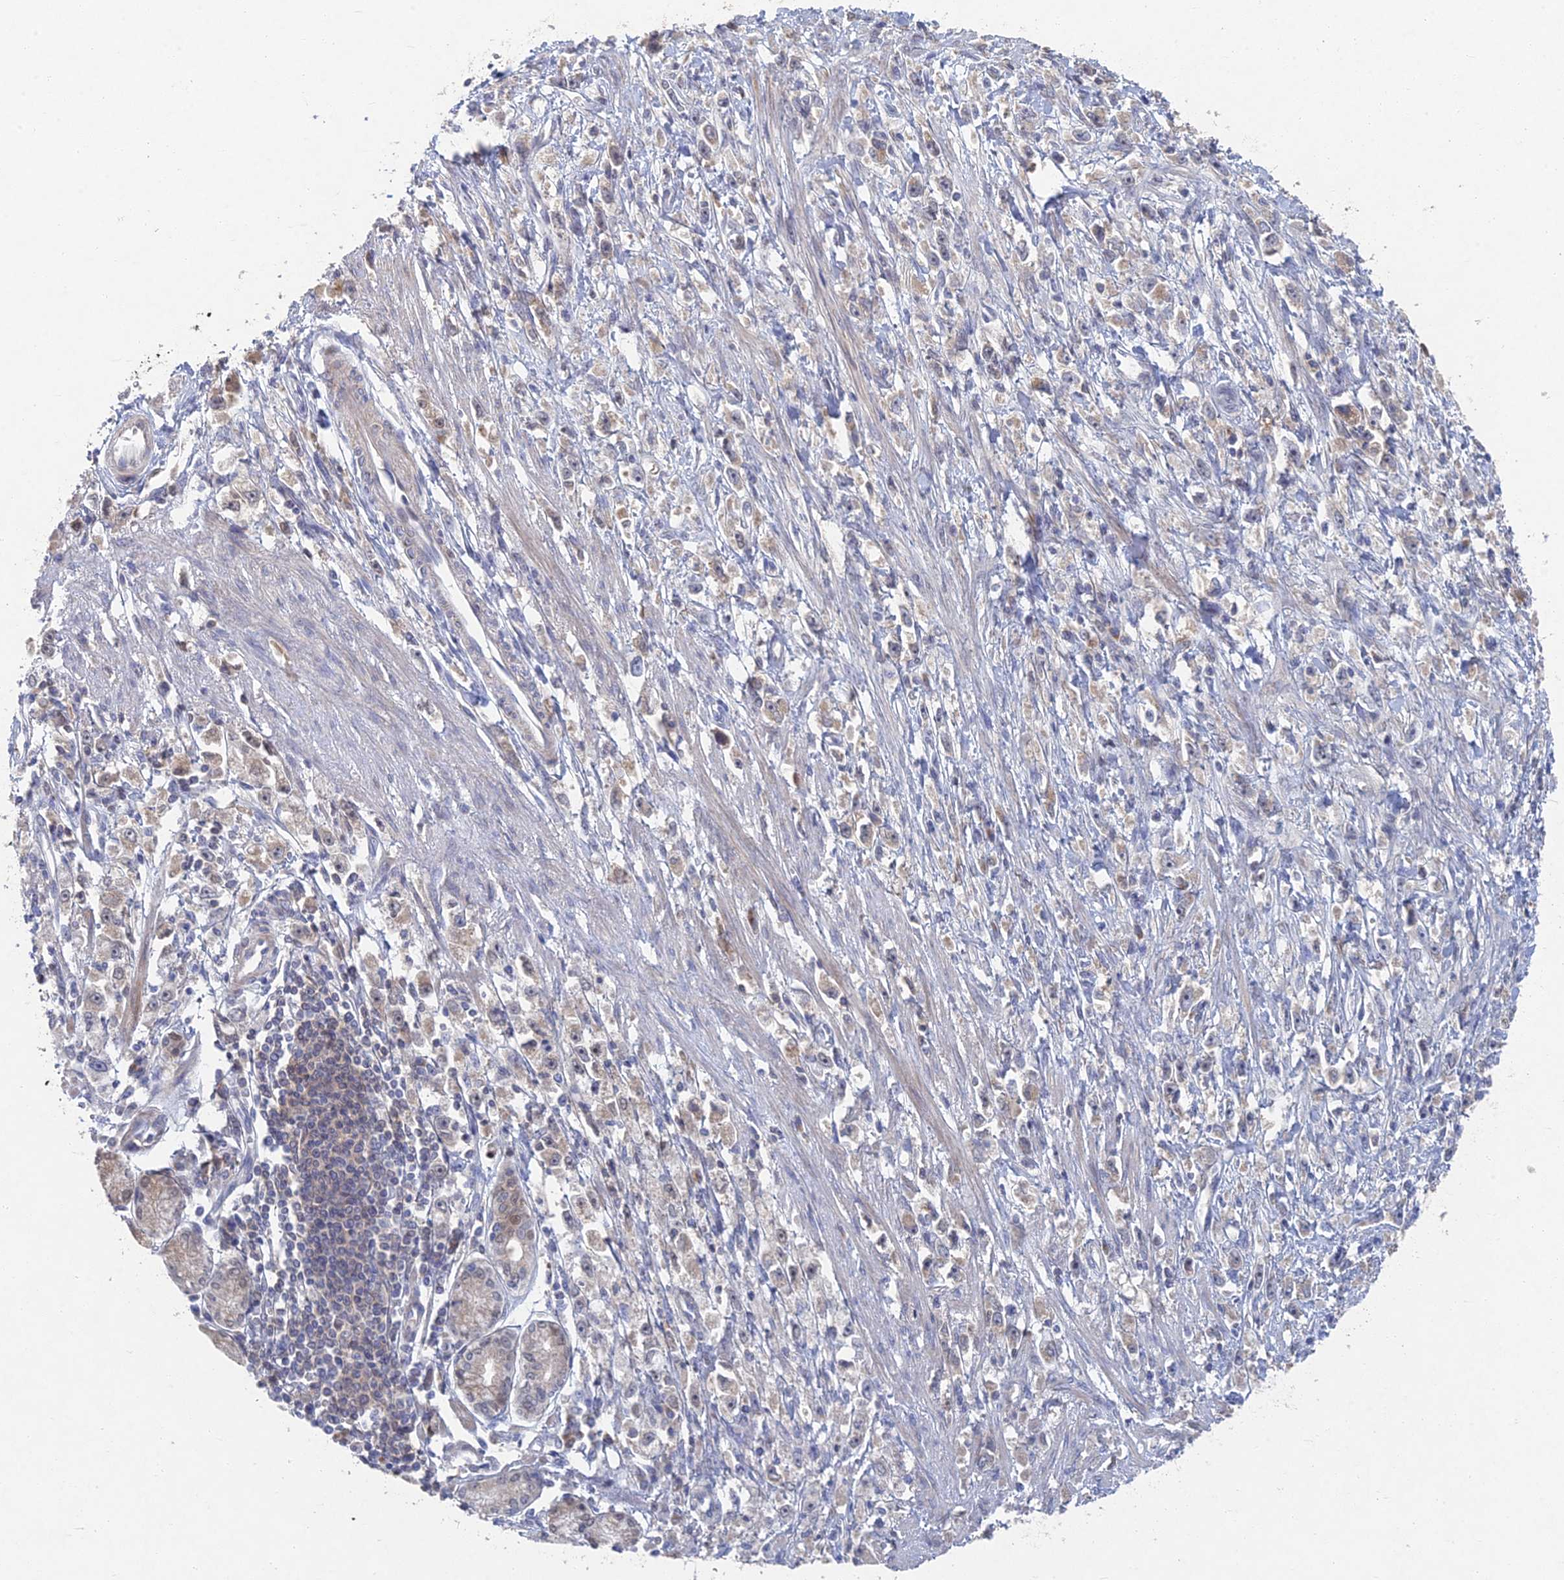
{"staining": {"intensity": "weak", "quantity": "25%-75%", "location": "cytoplasmic/membranous"}, "tissue": "stomach cancer", "cell_type": "Tumor cells", "image_type": "cancer", "snomed": [{"axis": "morphology", "description": "Adenocarcinoma, NOS"}, {"axis": "topography", "description": "Stomach"}], "caption": "Protein analysis of adenocarcinoma (stomach) tissue demonstrates weak cytoplasmic/membranous expression in approximately 25%-75% of tumor cells. (DAB (3,3'-diaminobenzidine) IHC with brightfield microscopy, high magnification).", "gene": "GNA15", "patient": {"sex": "female", "age": 59}}